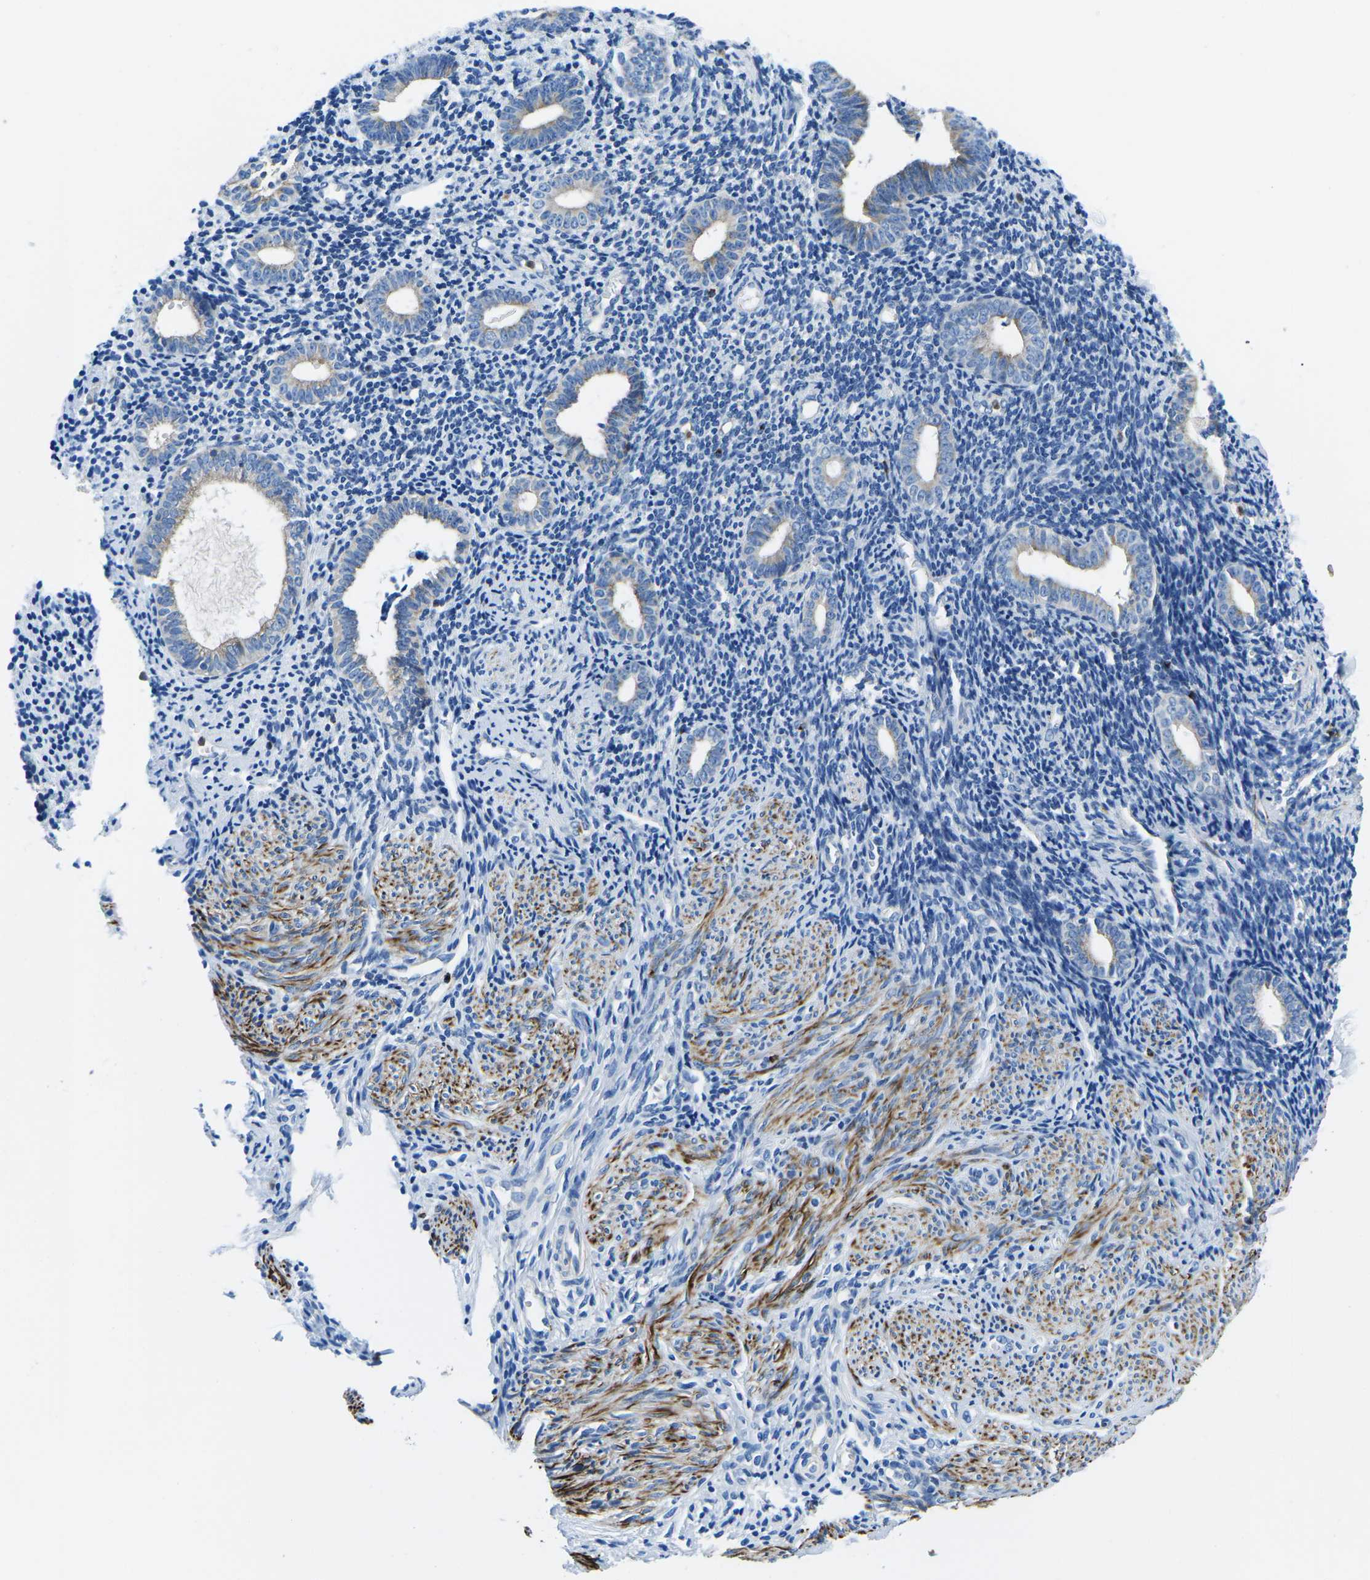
{"staining": {"intensity": "negative", "quantity": "none", "location": "none"}, "tissue": "endometrium", "cell_type": "Cells in endometrial stroma", "image_type": "normal", "snomed": [{"axis": "morphology", "description": "Normal tissue, NOS"}, {"axis": "topography", "description": "Endometrium"}], "caption": "IHC photomicrograph of normal endometrium stained for a protein (brown), which shows no staining in cells in endometrial stroma.", "gene": "MC4R", "patient": {"sex": "female", "age": 50}}